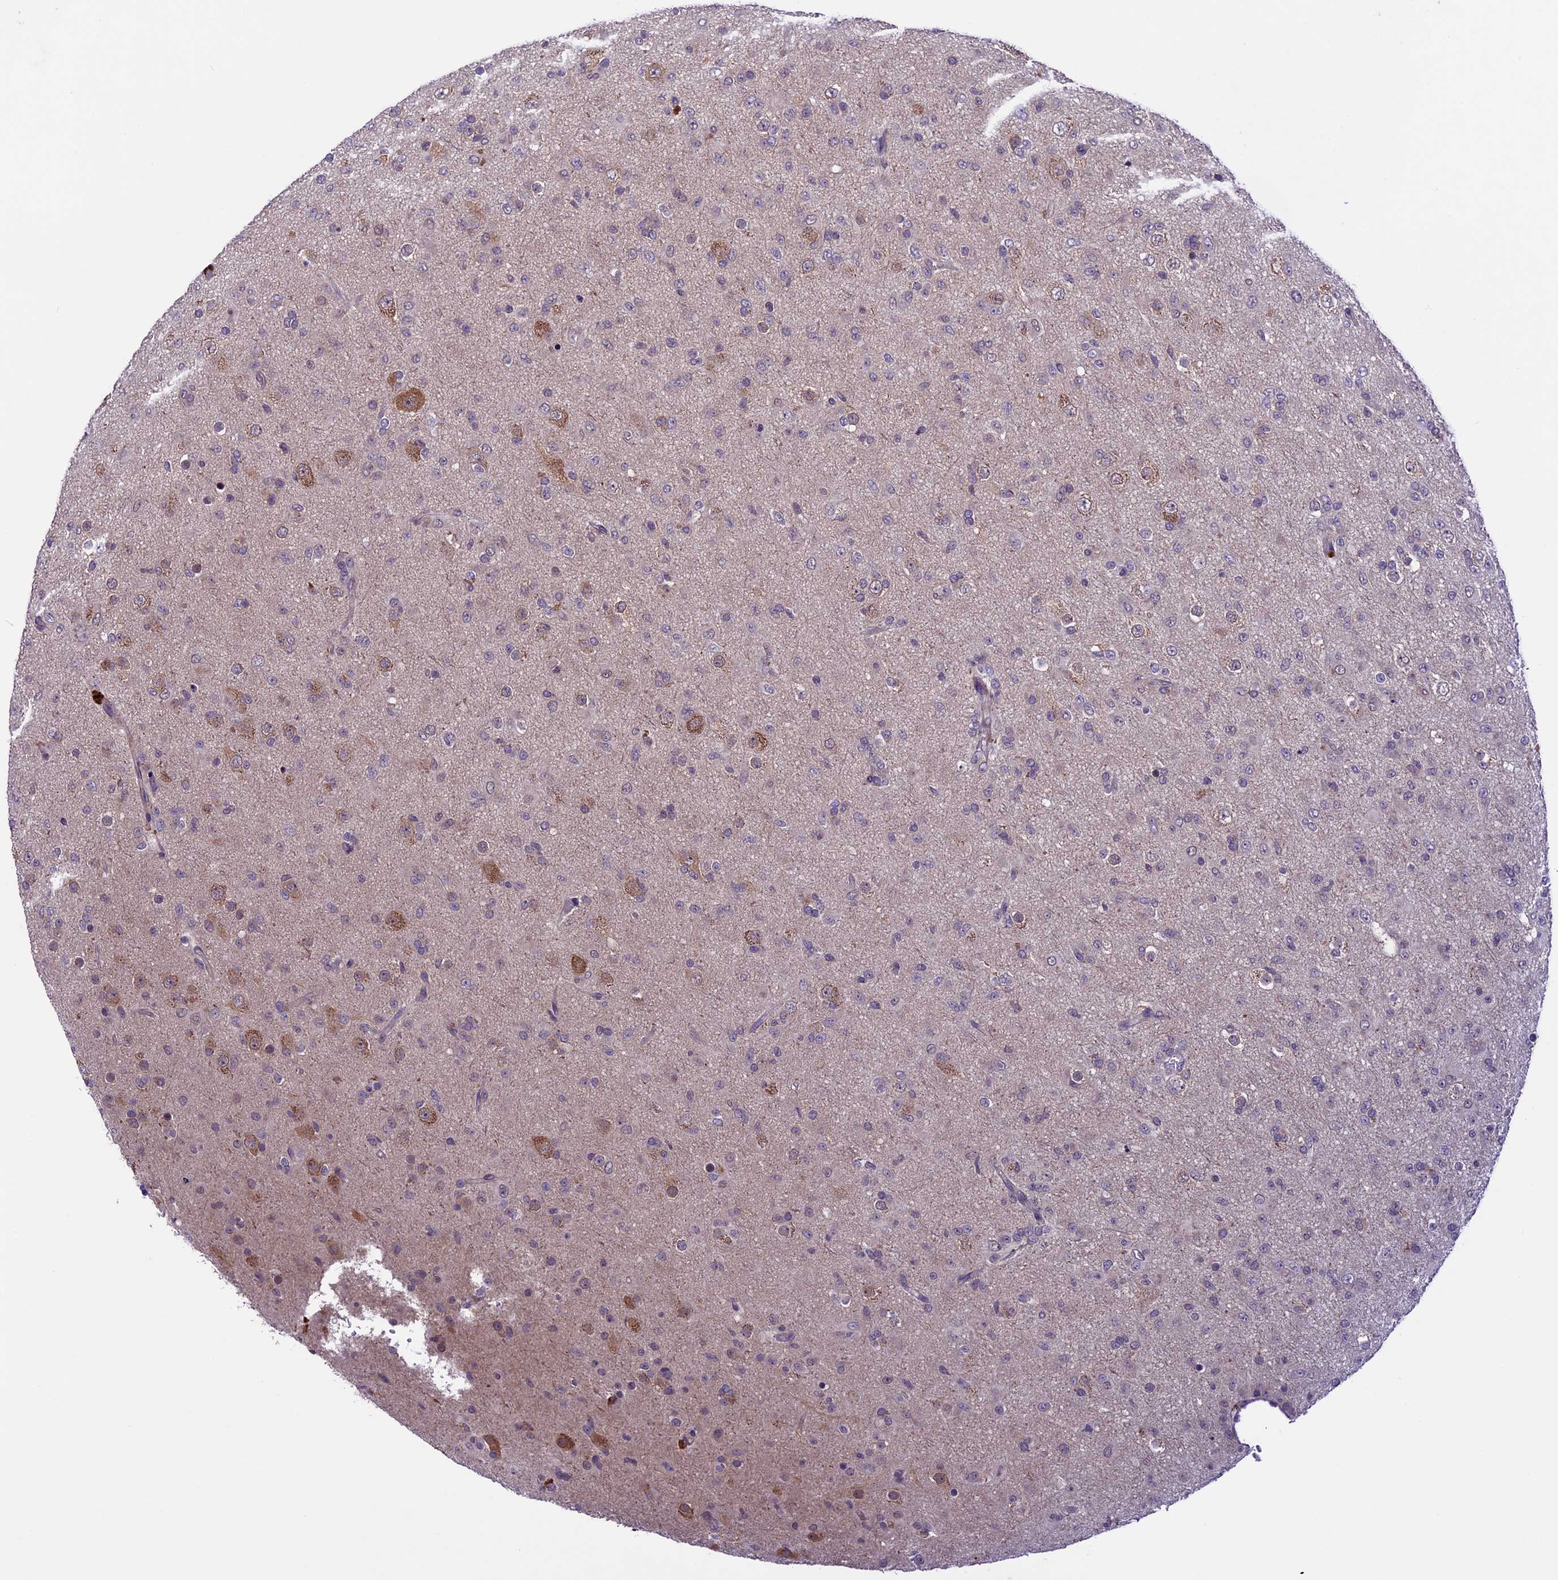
{"staining": {"intensity": "negative", "quantity": "none", "location": "none"}, "tissue": "glioma", "cell_type": "Tumor cells", "image_type": "cancer", "snomed": [{"axis": "morphology", "description": "Glioma, malignant, Low grade"}, {"axis": "topography", "description": "Brain"}], "caption": "The immunohistochemistry (IHC) image has no significant positivity in tumor cells of glioma tissue.", "gene": "XKR7", "patient": {"sex": "male", "age": 65}}